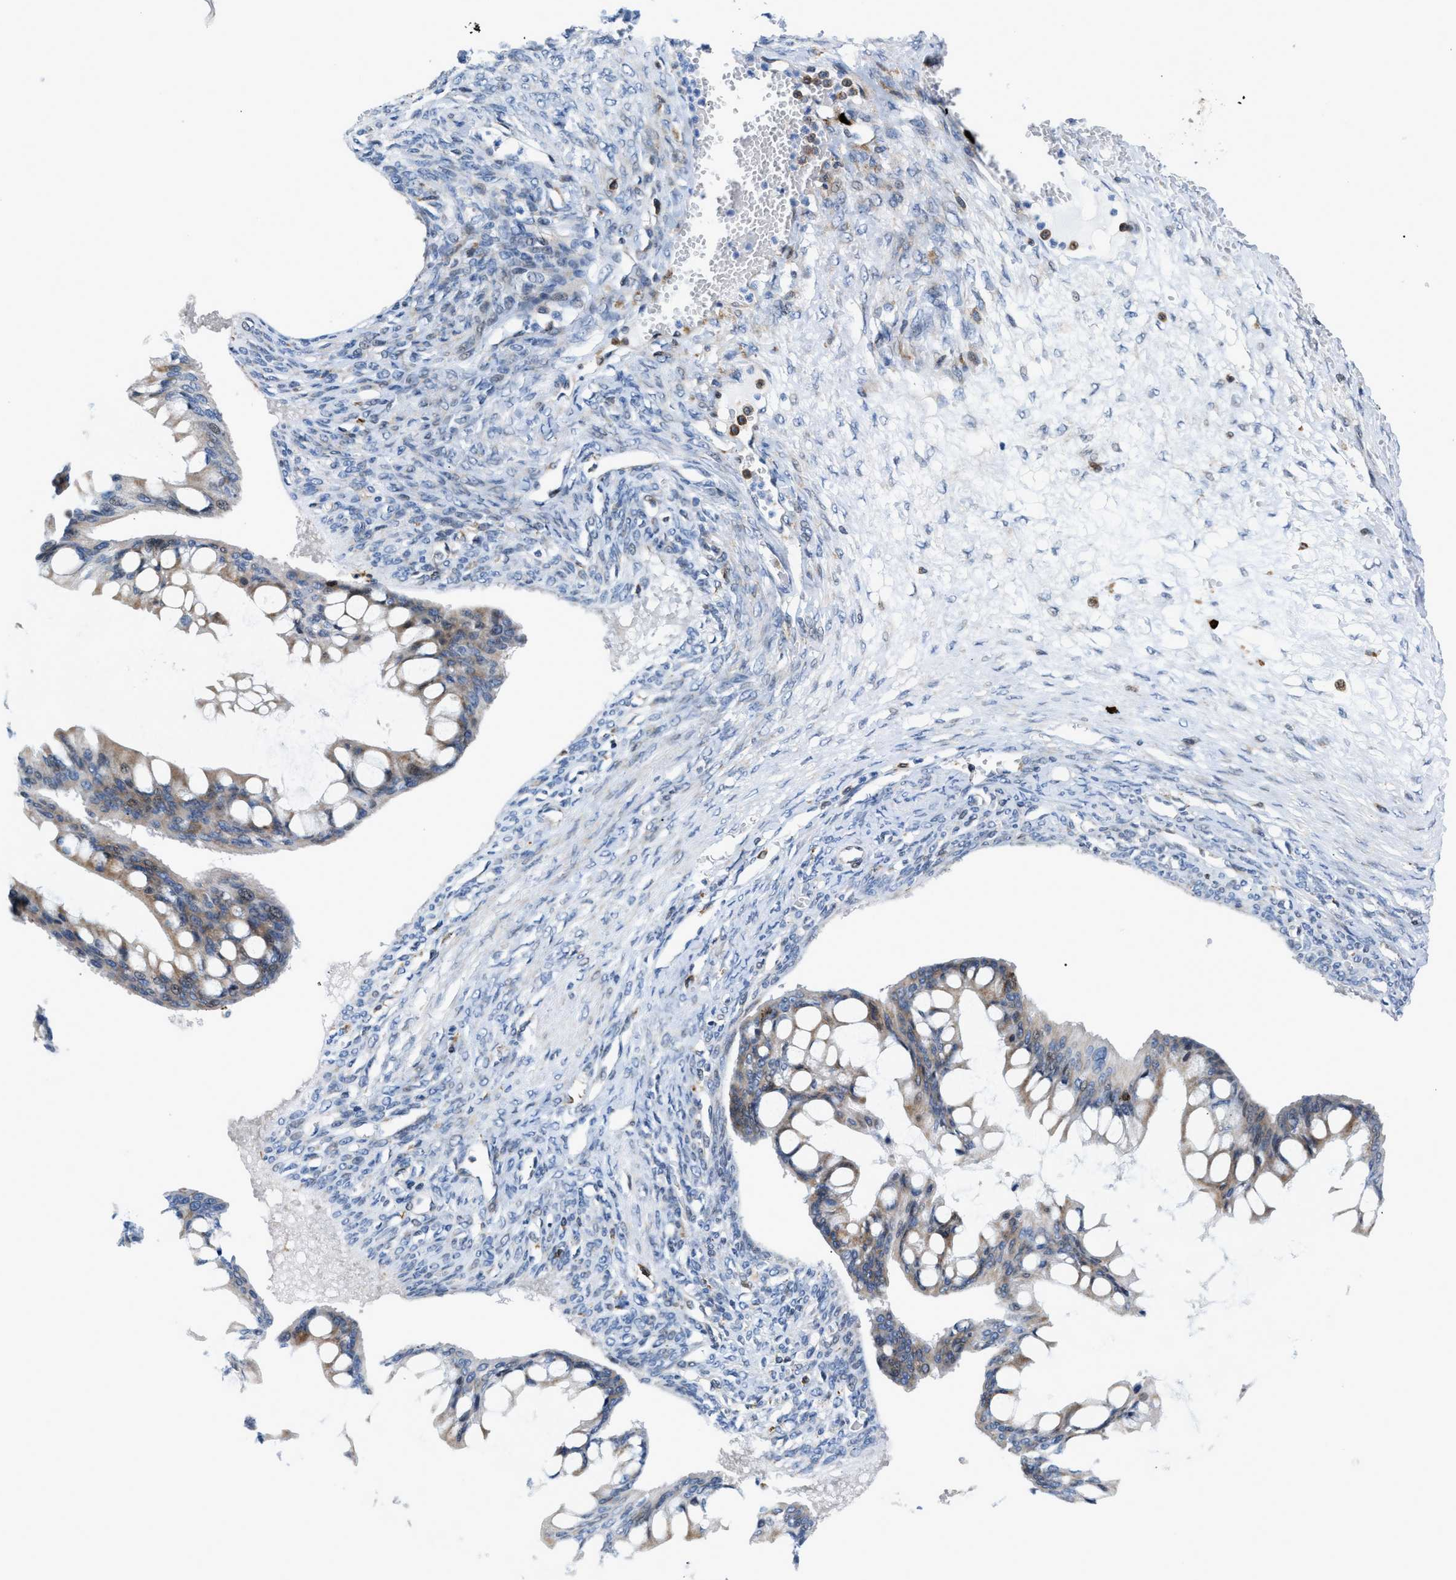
{"staining": {"intensity": "weak", "quantity": ">75%", "location": "cytoplasmic/membranous,nuclear"}, "tissue": "ovarian cancer", "cell_type": "Tumor cells", "image_type": "cancer", "snomed": [{"axis": "morphology", "description": "Cystadenocarcinoma, mucinous, NOS"}, {"axis": "topography", "description": "Ovary"}], "caption": "Immunohistochemical staining of ovarian cancer demonstrates low levels of weak cytoplasmic/membranous and nuclear positivity in about >75% of tumor cells.", "gene": "ATP9A", "patient": {"sex": "female", "age": 73}}